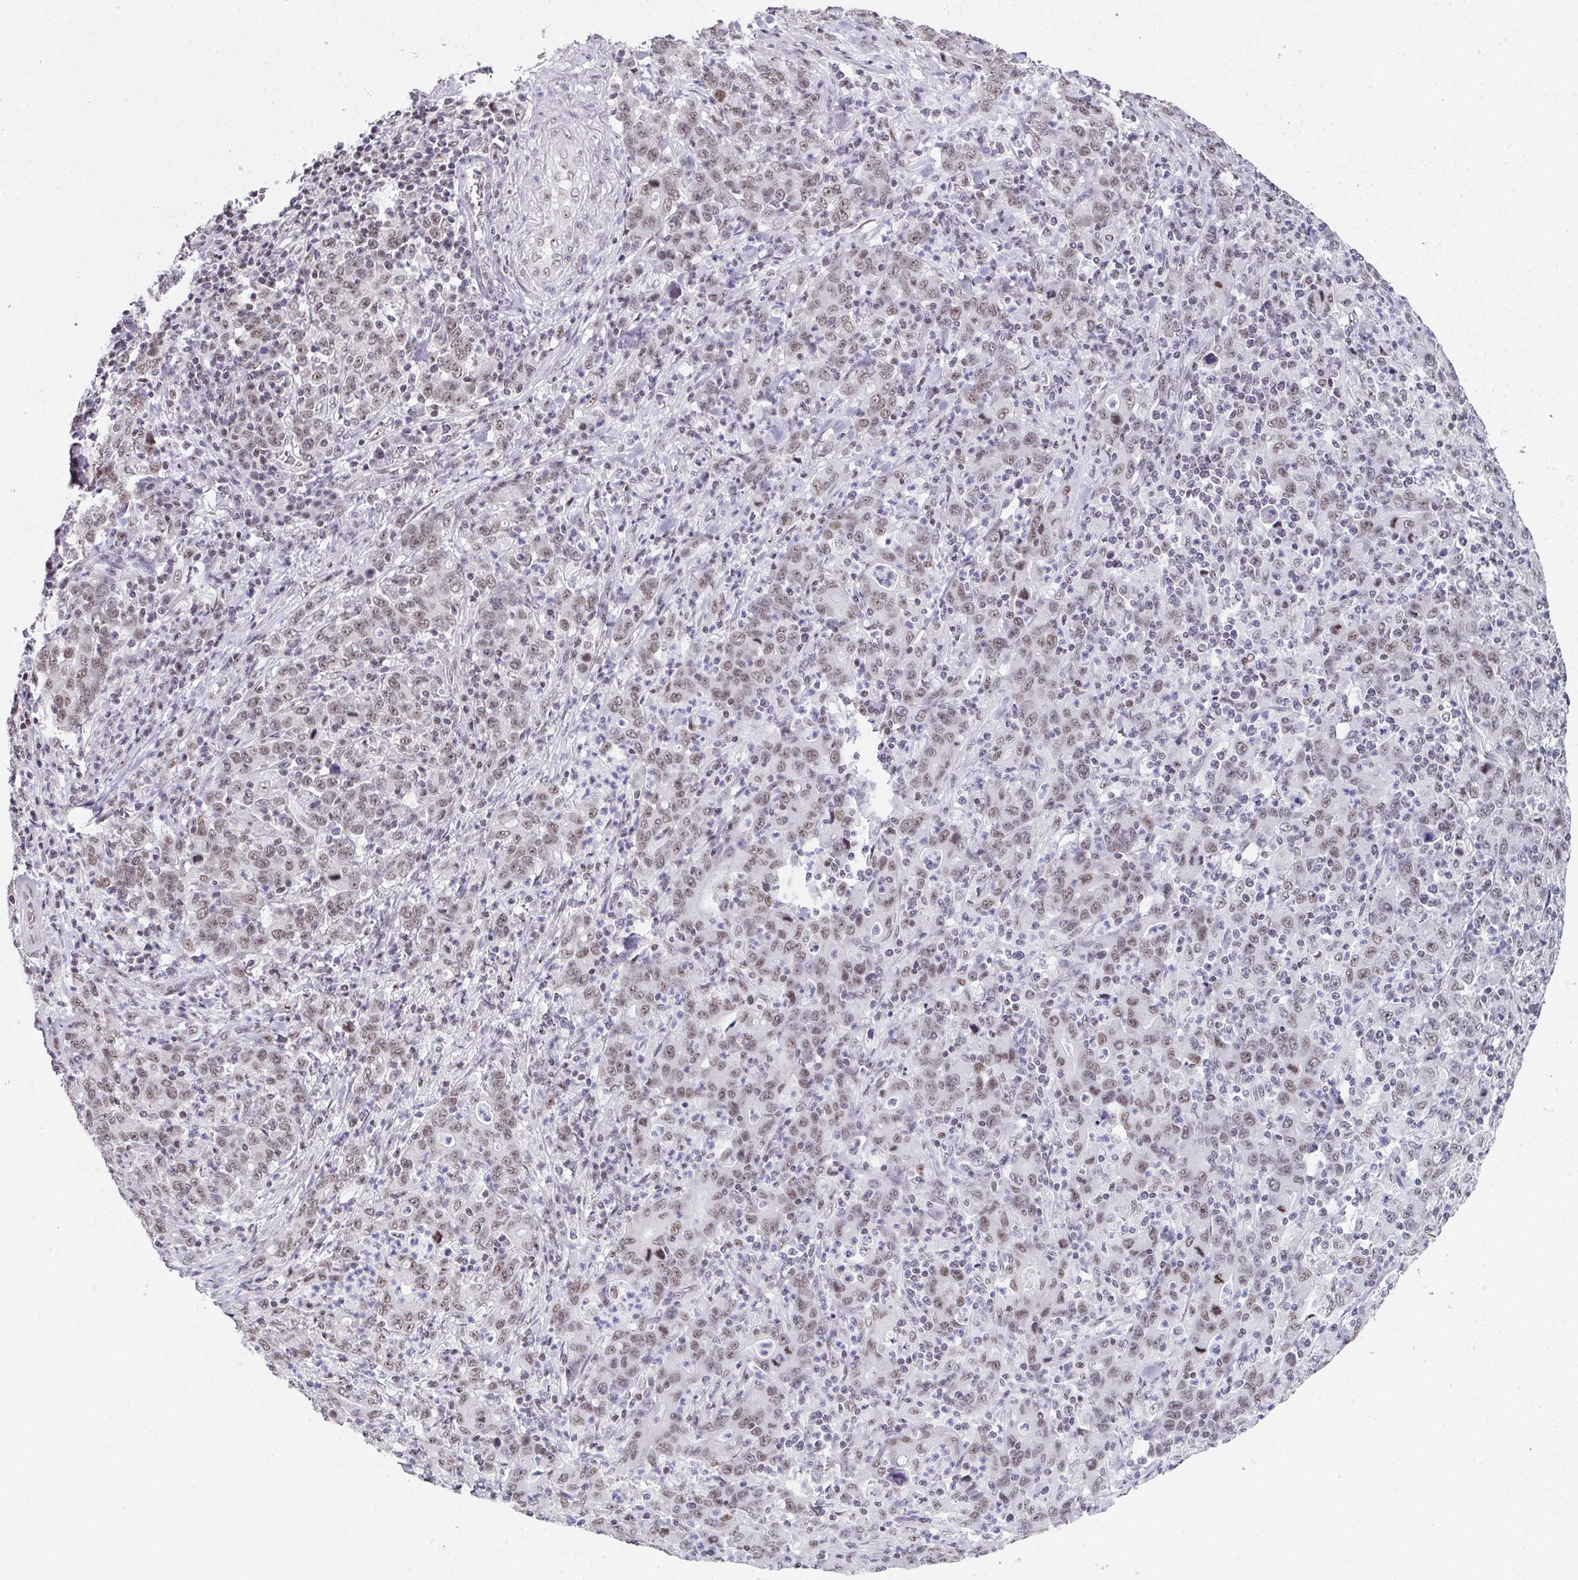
{"staining": {"intensity": "moderate", "quantity": ">75%", "location": "nuclear"}, "tissue": "stomach cancer", "cell_type": "Tumor cells", "image_type": "cancer", "snomed": [{"axis": "morphology", "description": "Adenocarcinoma, NOS"}, {"axis": "topography", "description": "Stomach, upper"}], "caption": "Moderate nuclear expression for a protein is appreciated in about >75% of tumor cells of stomach cancer using IHC.", "gene": "ZNF800", "patient": {"sex": "male", "age": 69}}